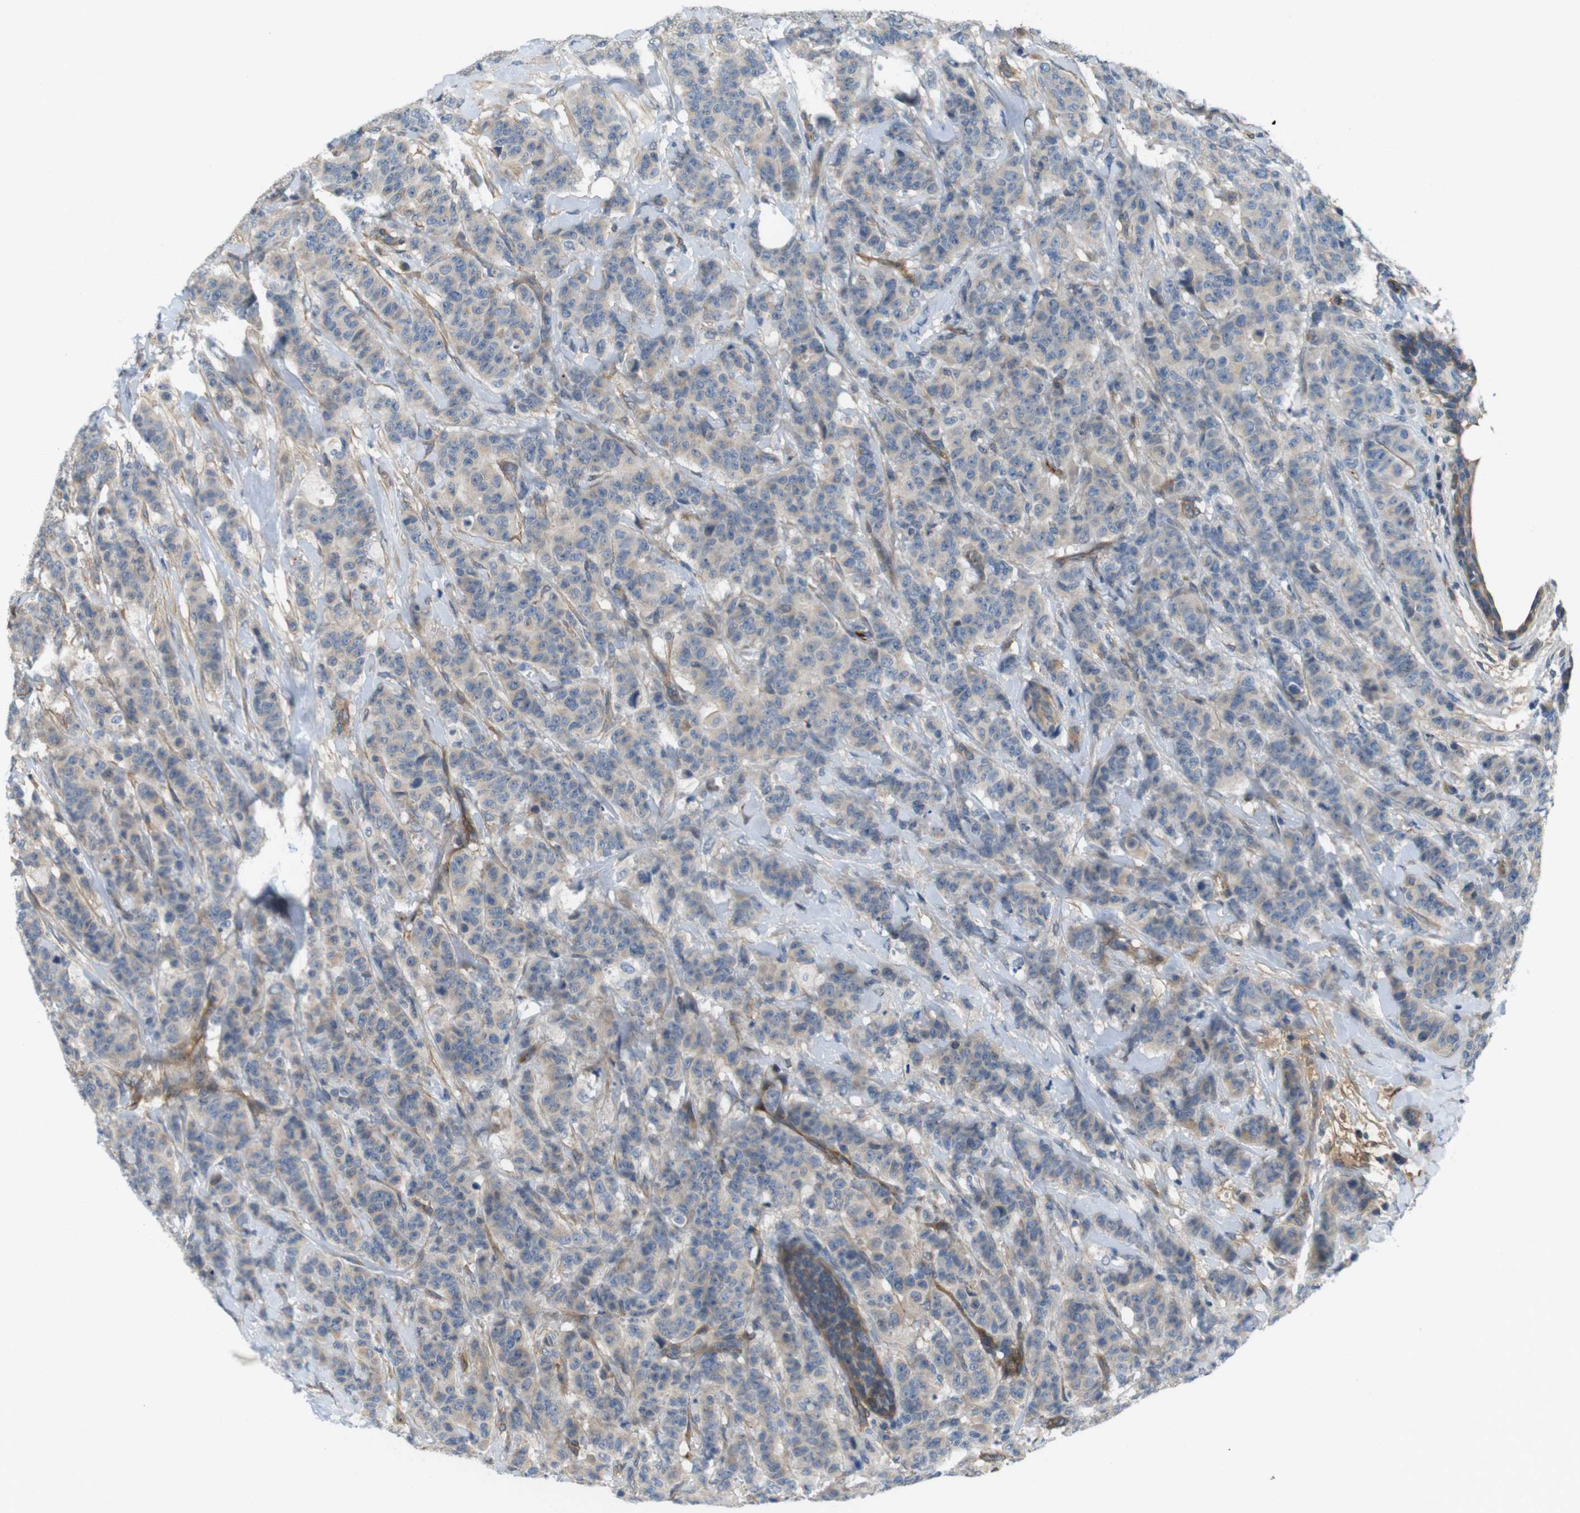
{"staining": {"intensity": "weak", "quantity": ">75%", "location": "cytoplasmic/membranous"}, "tissue": "breast cancer", "cell_type": "Tumor cells", "image_type": "cancer", "snomed": [{"axis": "morphology", "description": "Normal tissue, NOS"}, {"axis": "morphology", "description": "Duct carcinoma"}, {"axis": "topography", "description": "Breast"}], "caption": "DAB (3,3'-diaminobenzidine) immunohistochemical staining of breast intraductal carcinoma displays weak cytoplasmic/membranous protein expression in about >75% of tumor cells.", "gene": "BVES", "patient": {"sex": "female", "age": 40}}